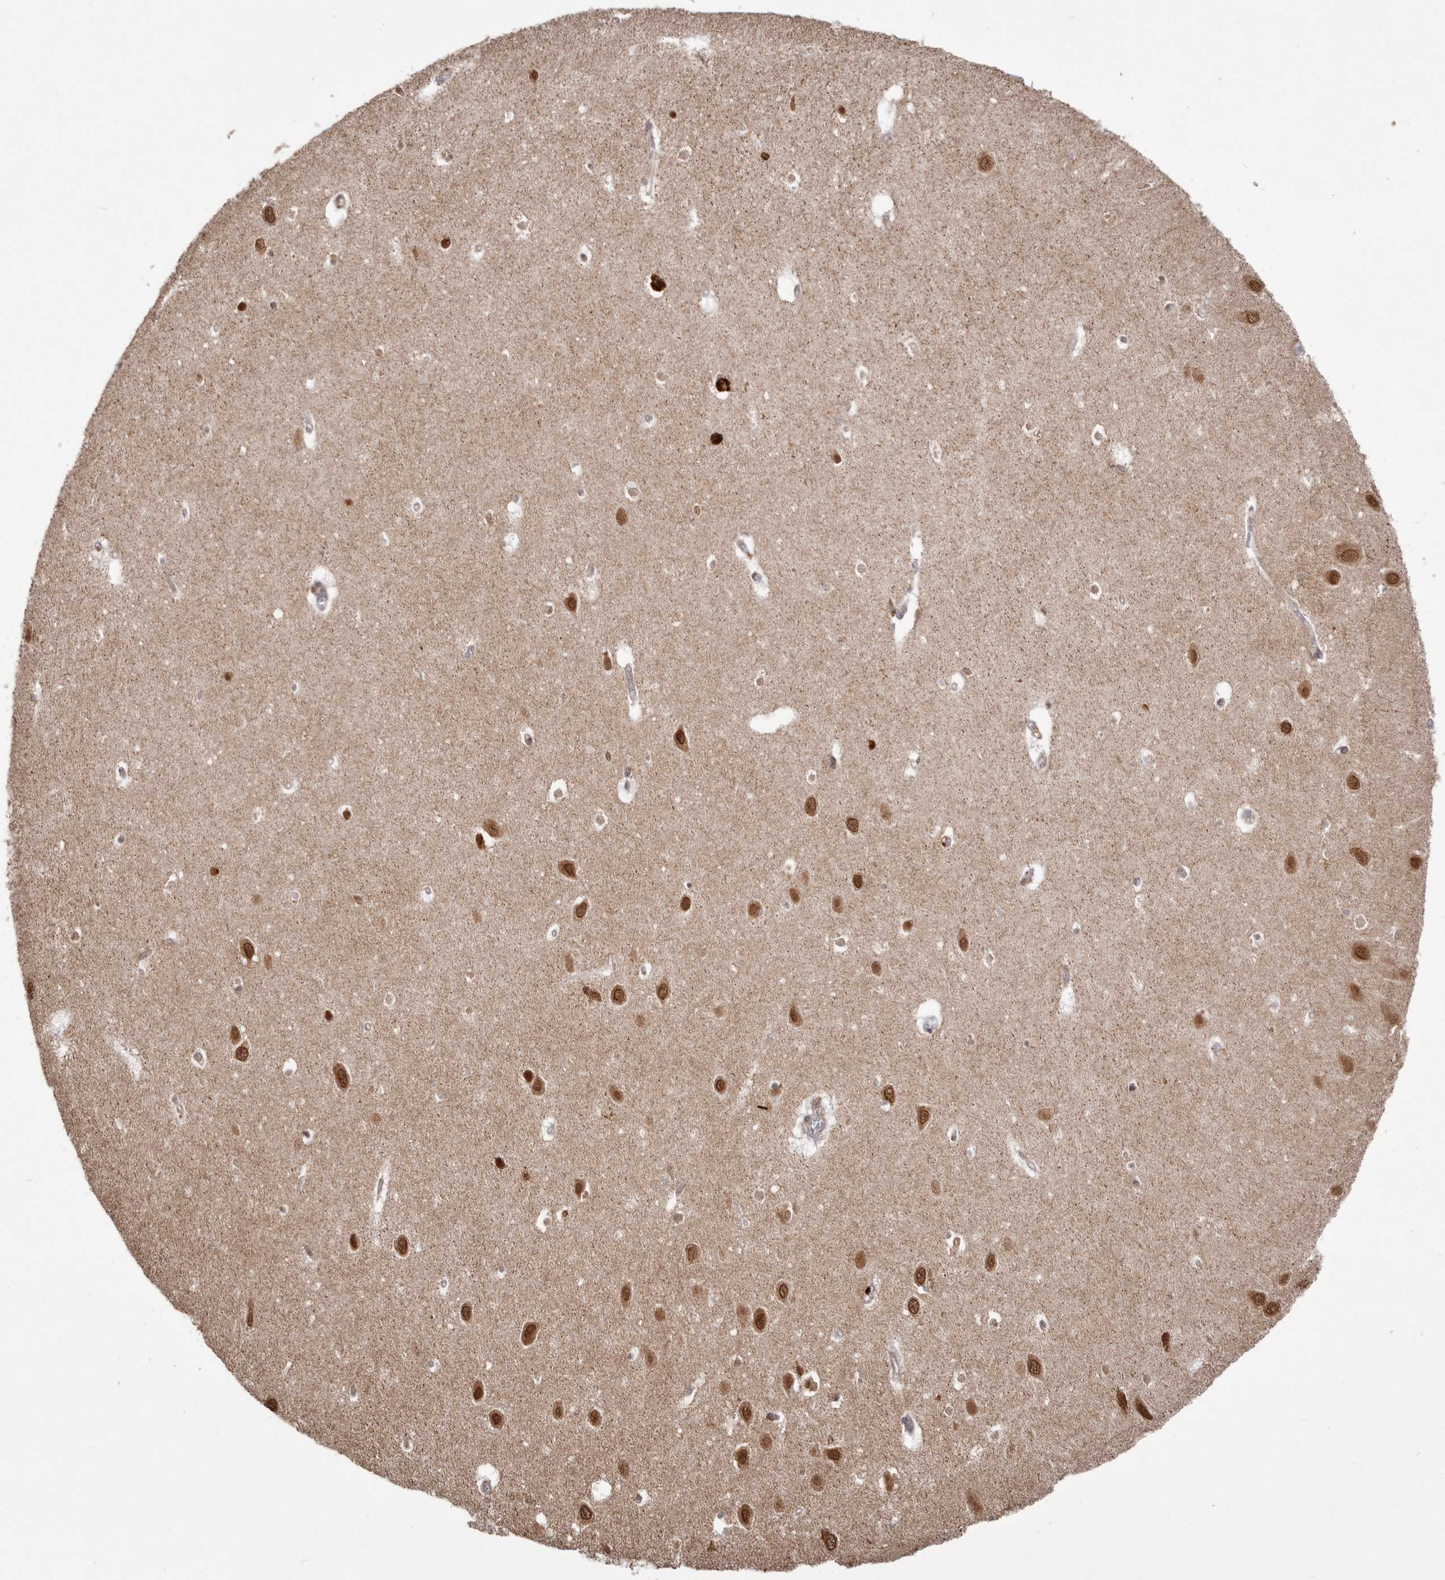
{"staining": {"intensity": "weak", "quantity": "<25%", "location": "cytoplasmic/membranous"}, "tissue": "hippocampus", "cell_type": "Glial cells", "image_type": "normal", "snomed": [{"axis": "morphology", "description": "Normal tissue, NOS"}, {"axis": "topography", "description": "Hippocampus"}], "caption": "Hippocampus stained for a protein using immunohistochemistry exhibits no expression glial cells.", "gene": "NUP43", "patient": {"sex": "female", "age": 64}}